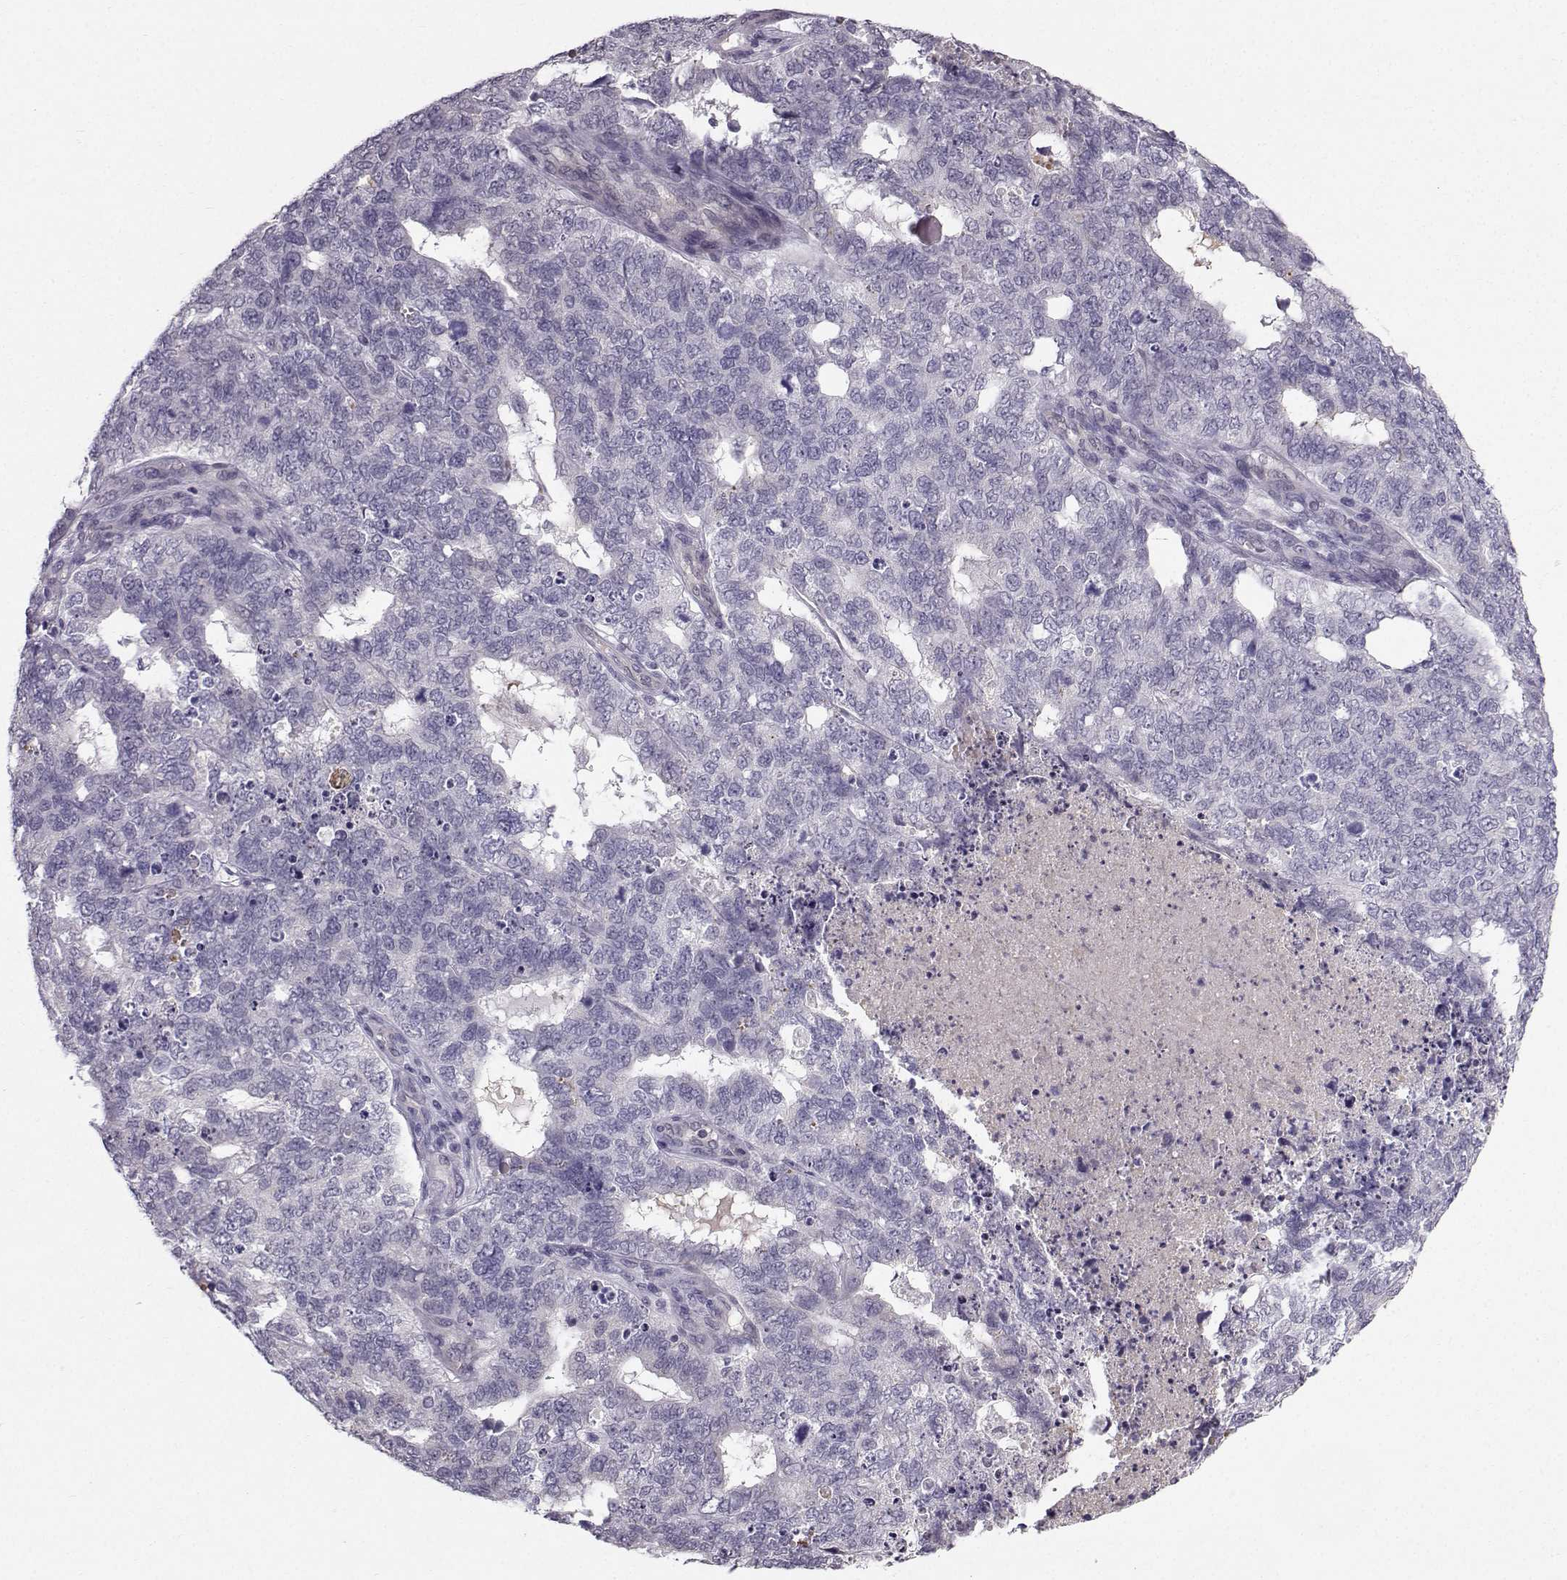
{"staining": {"intensity": "negative", "quantity": "none", "location": "none"}, "tissue": "cervical cancer", "cell_type": "Tumor cells", "image_type": "cancer", "snomed": [{"axis": "morphology", "description": "Squamous cell carcinoma, NOS"}, {"axis": "topography", "description": "Cervix"}], "caption": "Immunohistochemistry image of neoplastic tissue: squamous cell carcinoma (cervical) stained with DAB reveals no significant protein positivity in tumor cells.", "gene": "TSPYL5", "patient": {"sex": "female", "age": 63}}